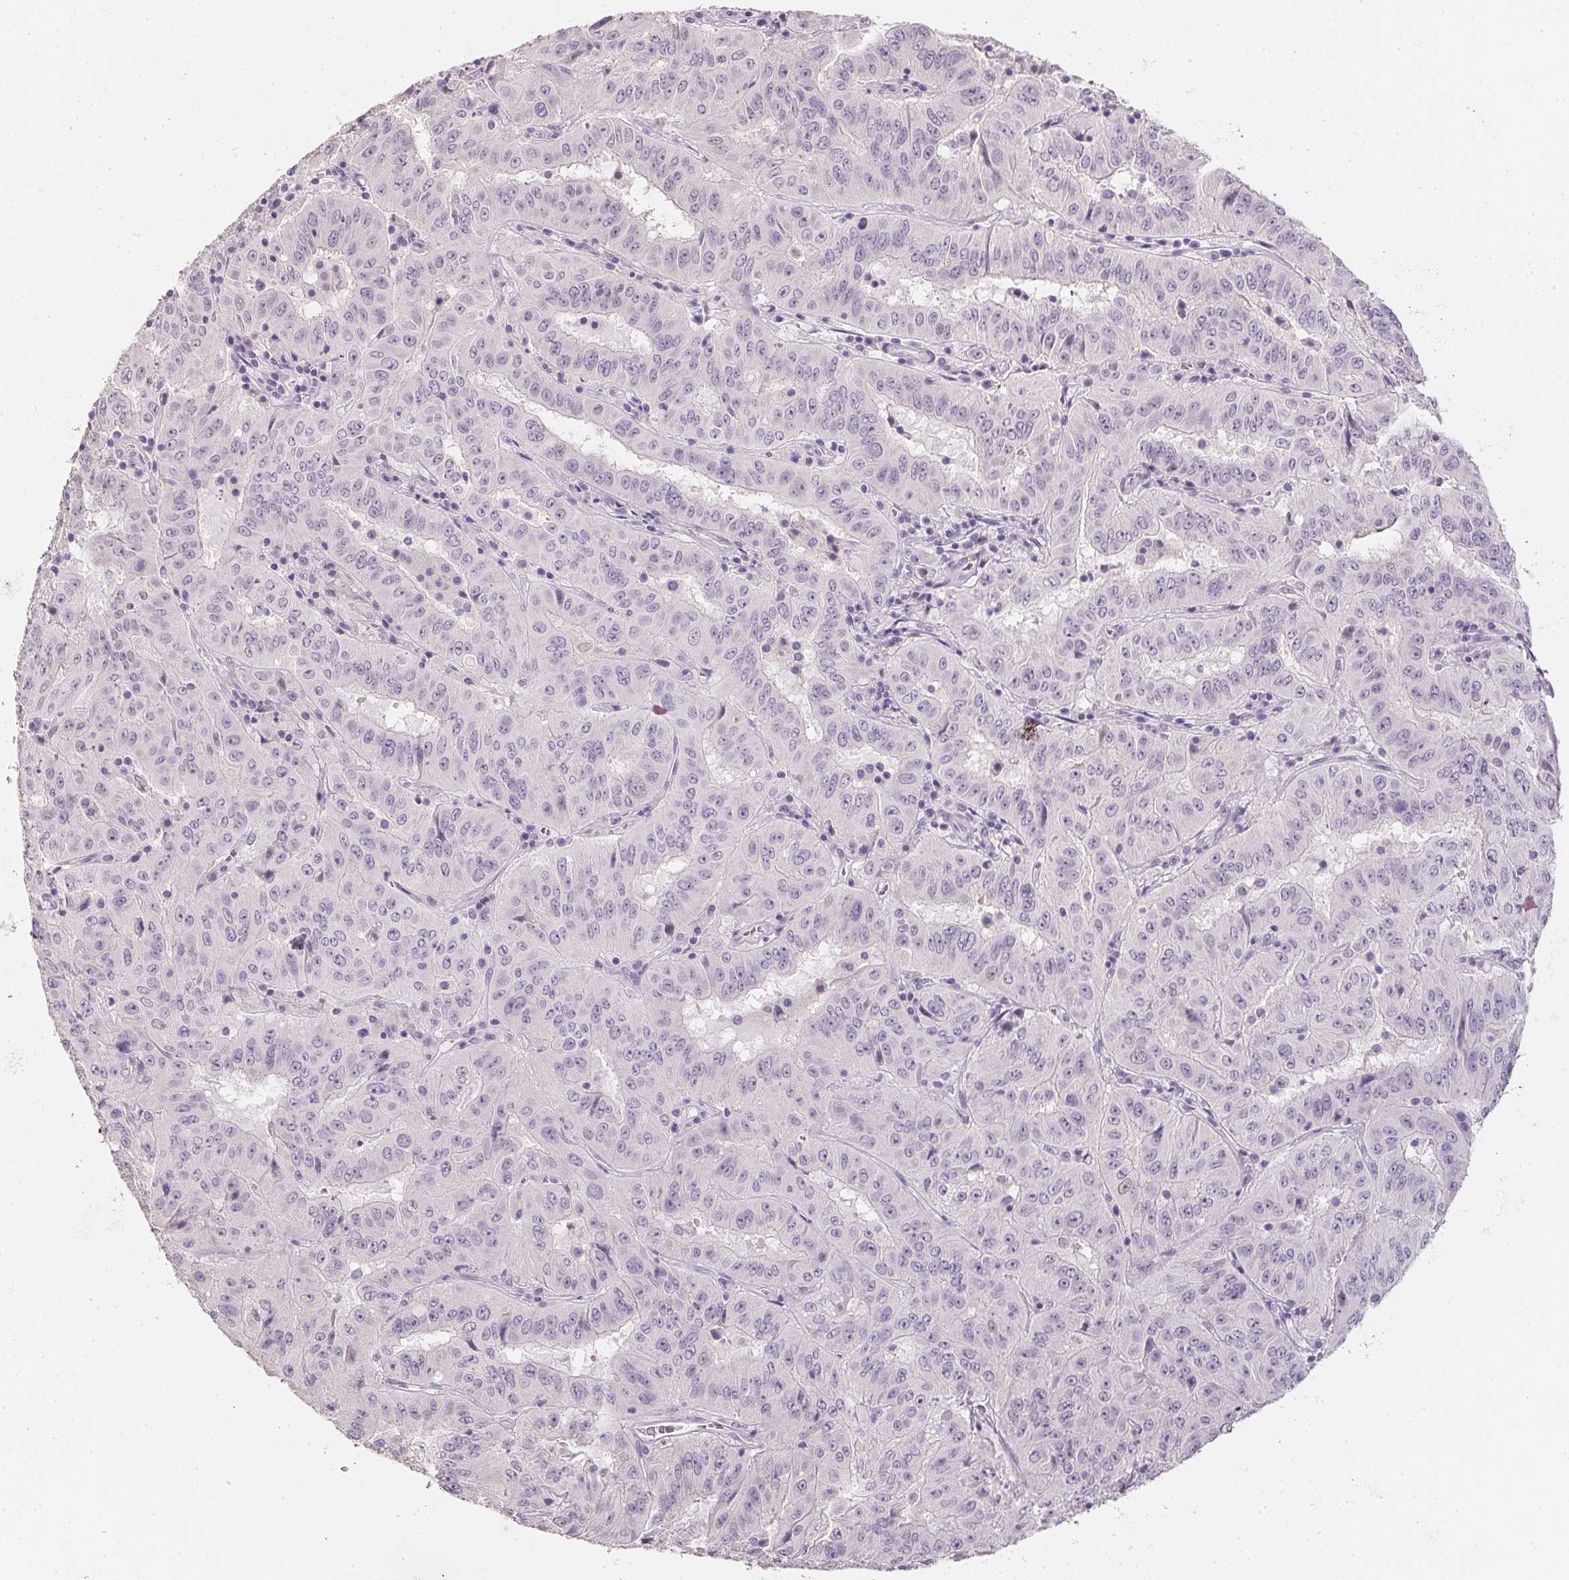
{"staining": {"intensity": "negative", "quantity": "none", "location": "none"}, "tissue": "pancreatic cancer", "cell_type": "Tumor cells", "image_type": "cancer", "snomed": [{"axis": "morphology", "description": "Adenocarcinoma, NOS"}, {"axis": "topography", "description": "Pancreas"}], "caption": "Immunohistochemistry (IHC) histopathology image of human pancreatic cancer (adenocarcinoma) stained for a protein (brown), which exhibits no staining in tumor cells. Brightfield microscopy of immunohistochemistry stained with DAB (brown) and hematoxylin (blue), captured at high magnification.", "gene": "ZBBX", "patient": {"sex": "male", "age": 63}}